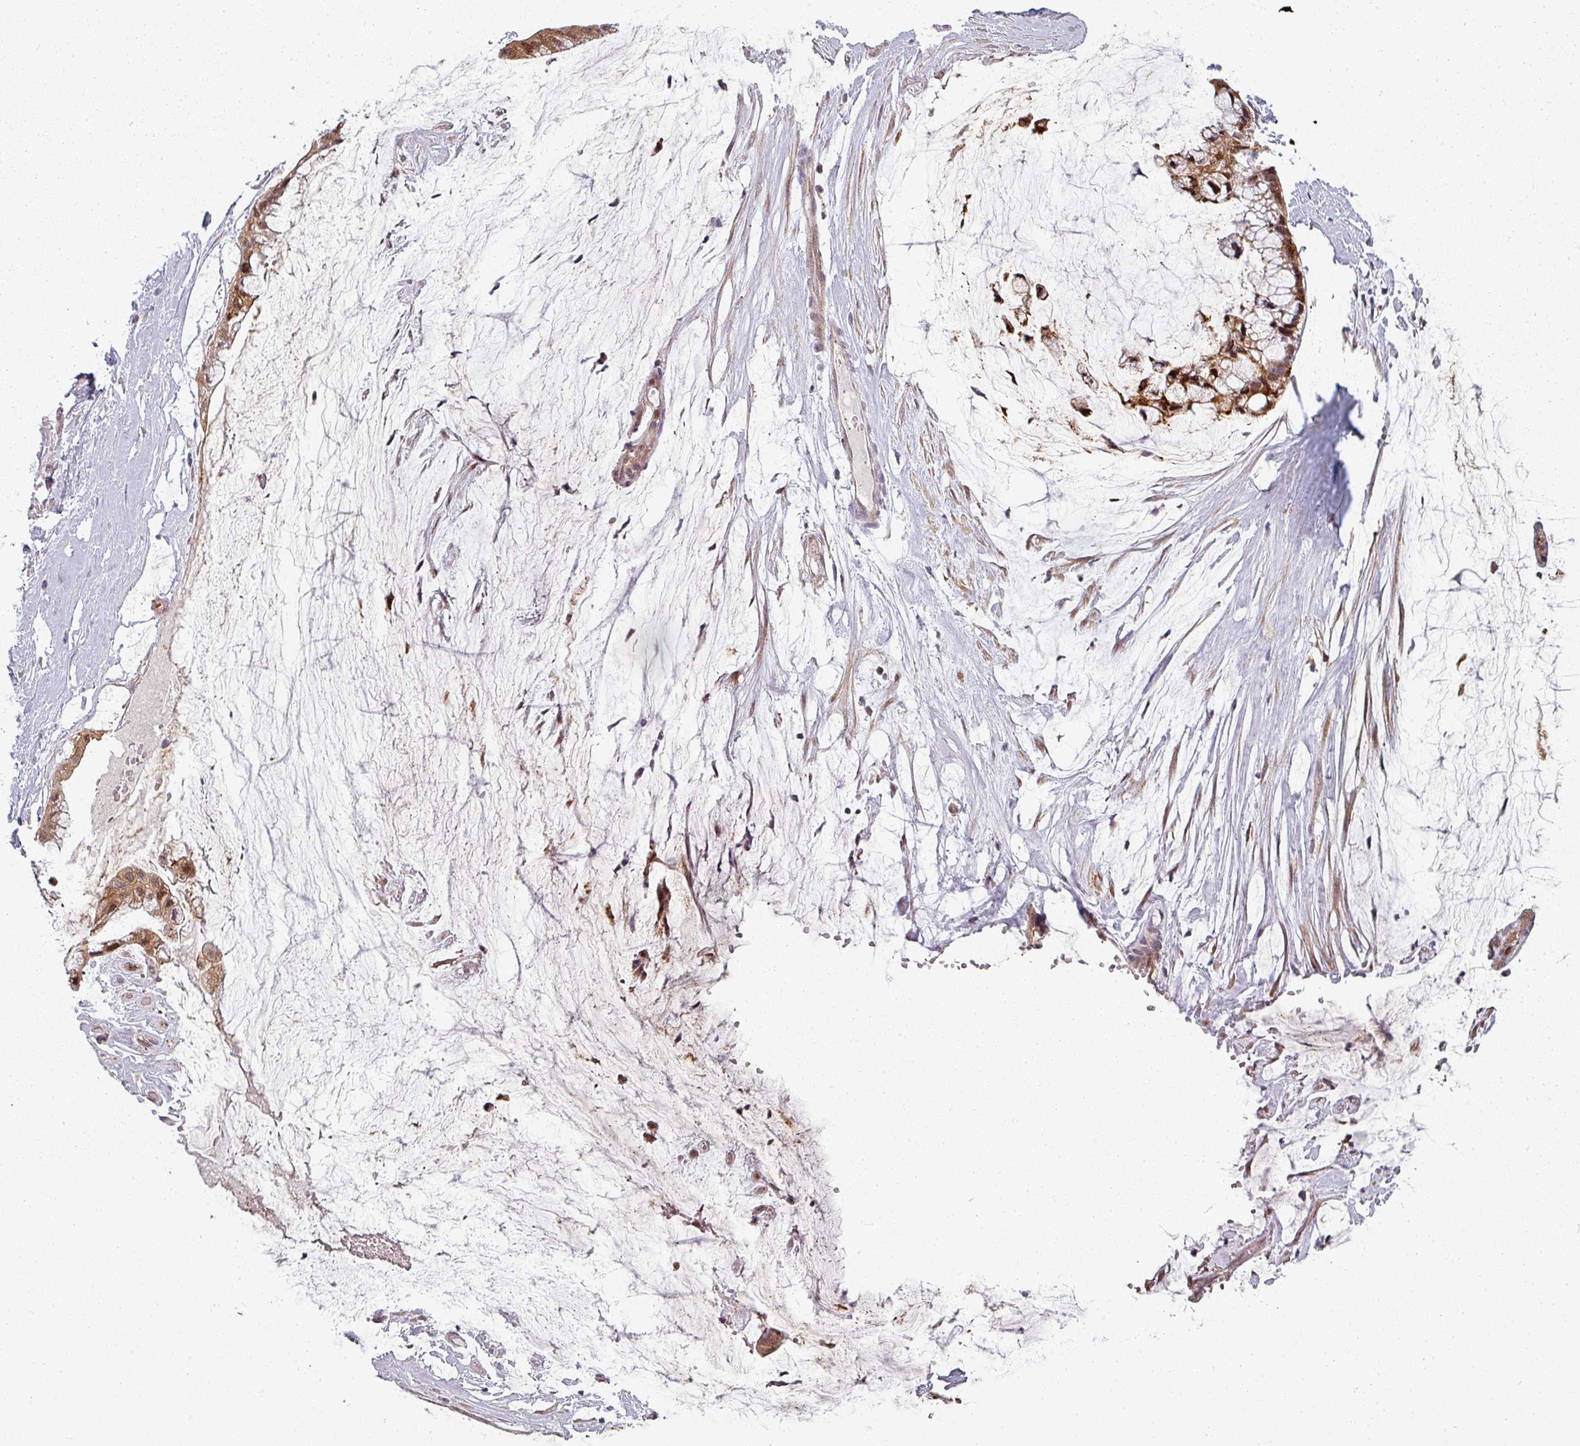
{"staining": {"intensity": "moderate", "quantity": ">75%", "location": "cytoplasmic/membranous"}, "tissue": "ovarian cancer", "cell_type": "Tumor cells", "image_type": "cancer", "snomed": [{"axis": "morphology", "description": "Cystadenocarcinoma, mucinous, NOS"}, {"axis": "topography", "description": "Ovary"}], "caption": "Moderate cytoplasmic/membranous expression is present in about >75% of tumor cells in ovarian mucinous cystadenocarcinoma. Immunohistochemistry (ihc) stains the protein in brown and the nuclei are stained blue.", "gene": "CLIC1", "patient": {"sex": "female", "age": 39}}